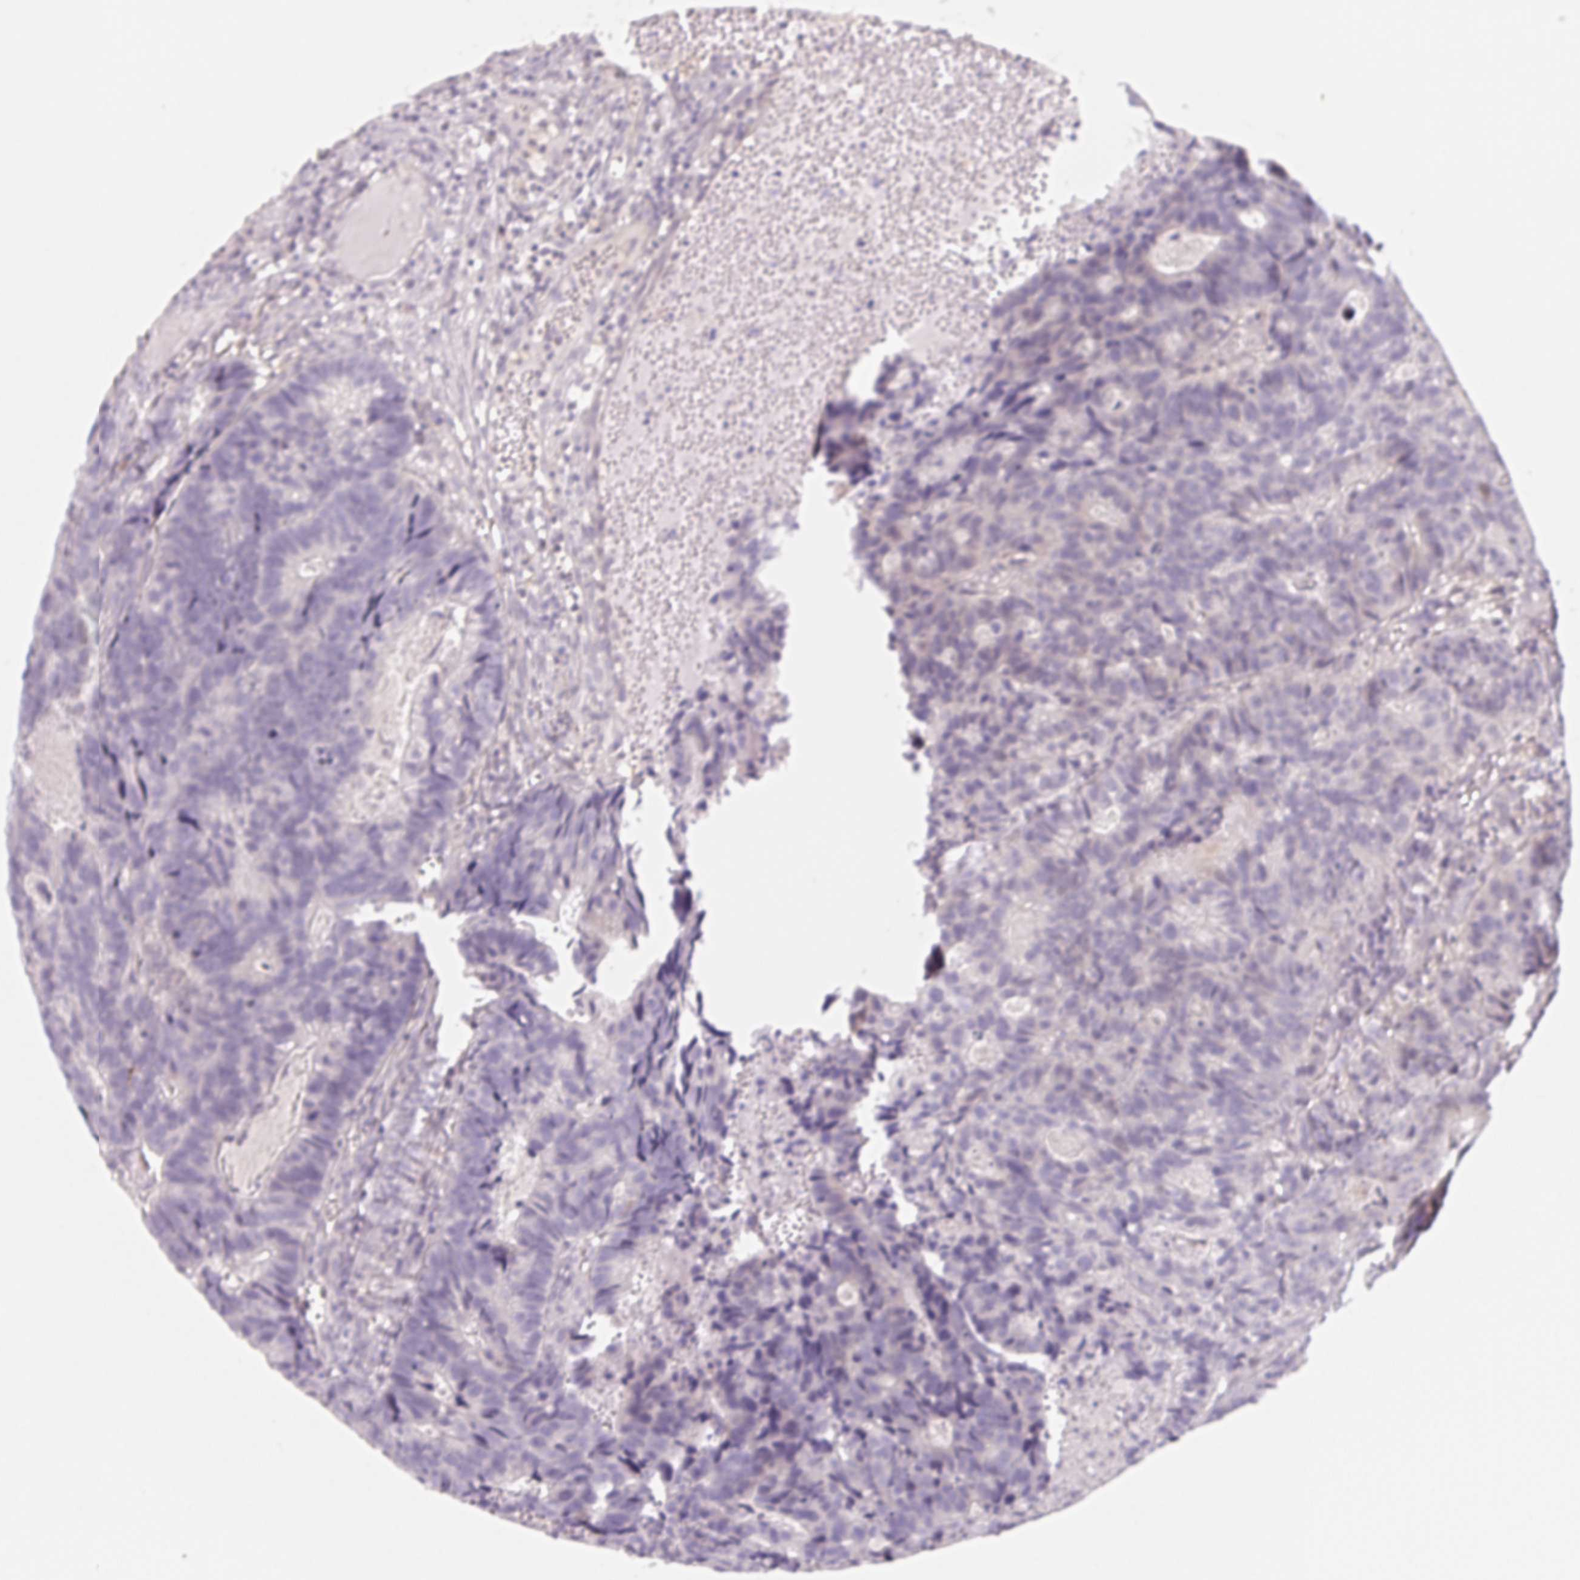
{"staining": {"intensity": "negative", "quantity": "none", "location": "none"}, "tissue": "head and neck cancer", "cell_type": "Tumor cells", "image_type": "cancer", "snomed": [{"axis": "morphology", "description": "Adenocarcinoma, NOS"}, {"axis": "topography", "description": "Head-Neck"}], "caption": "Immunohistochemistry micrograph of neoplastic tissue: head and neck cancer stained with DAB demonstrates no significant protein positivity in tumor cells. Brightfield microscopy of immunohistochemistry (IHC) stained with DAB (brown) and hematoxylin (blue), captured at high magnification.", "gene": "LRRC23", "patient": {"sex": "male", "age": 62}}